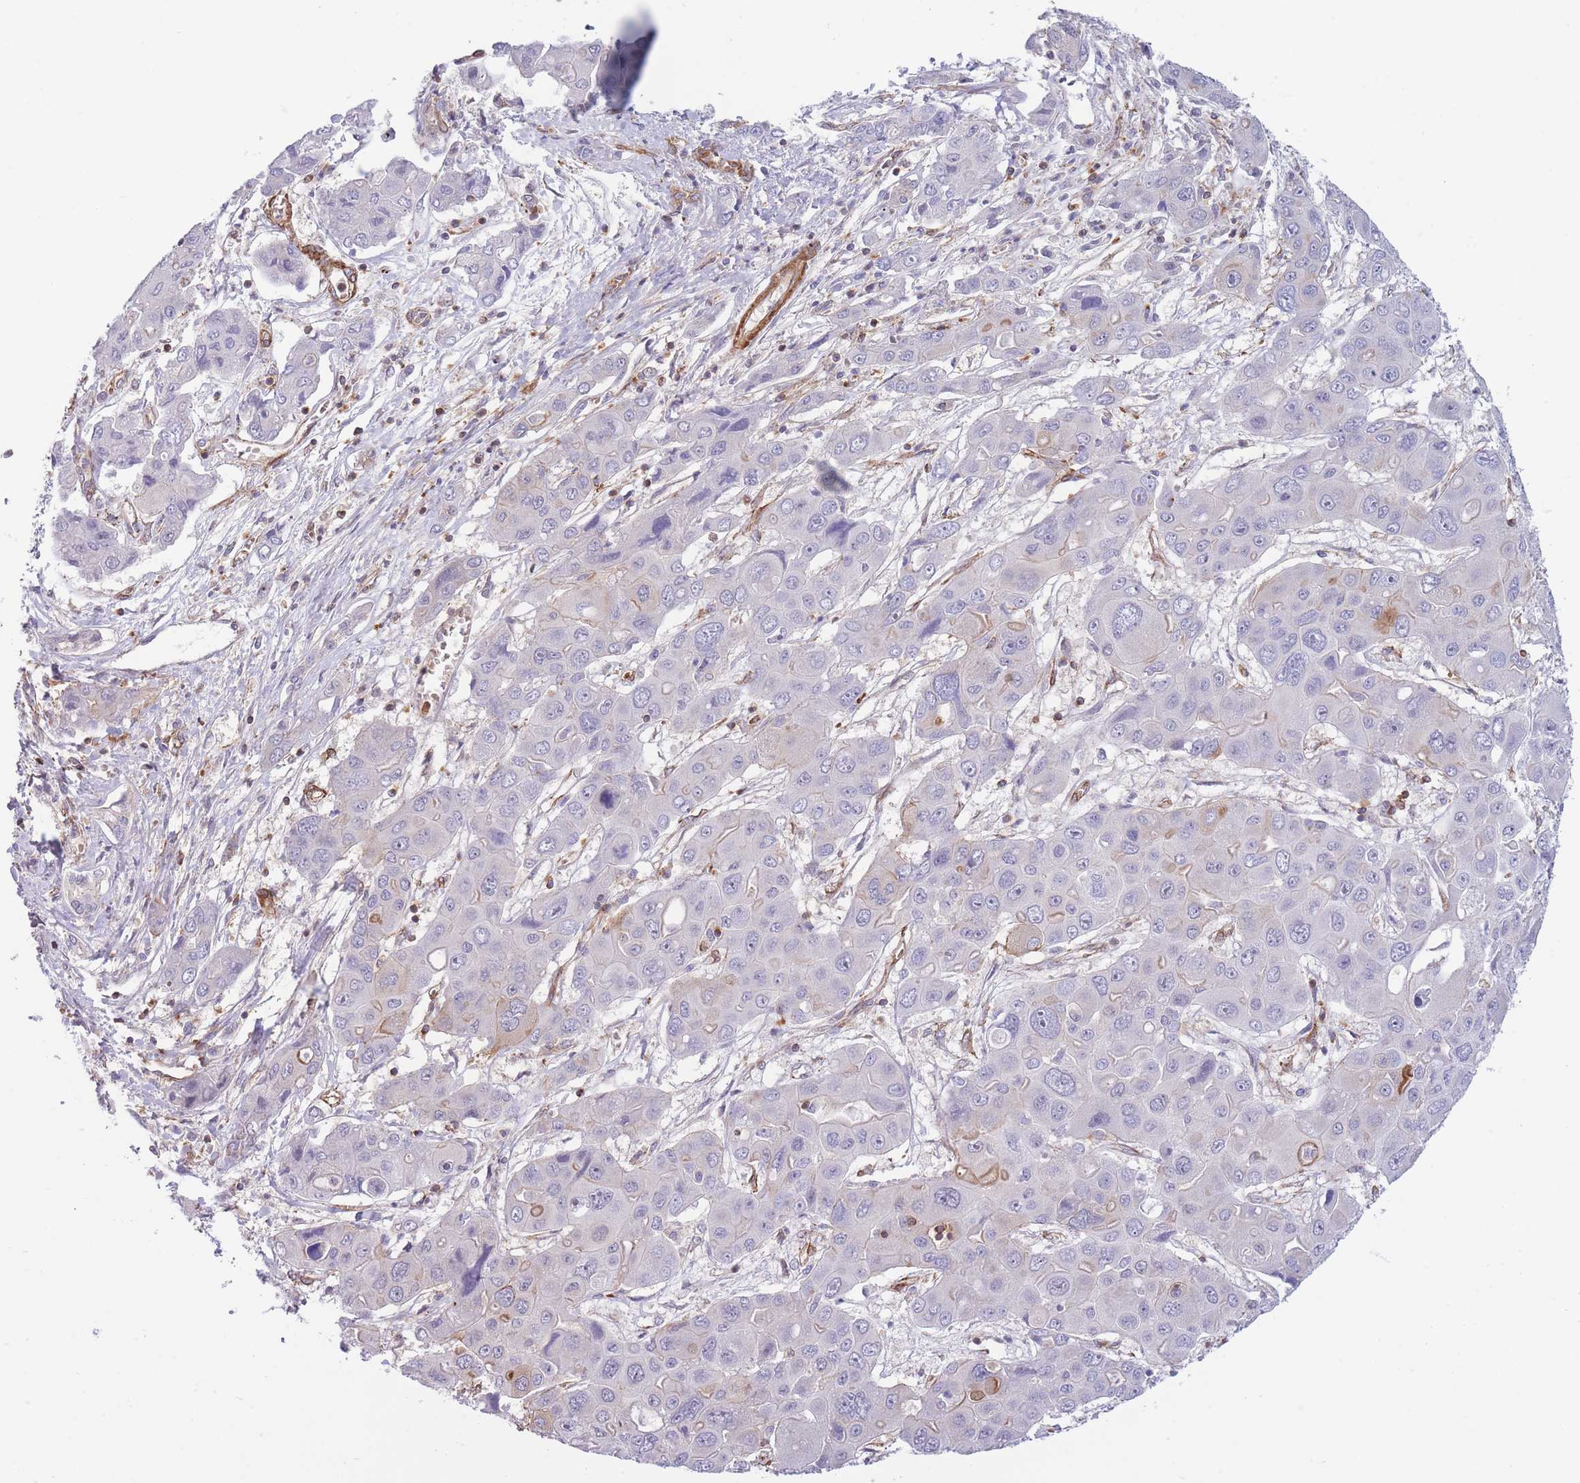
{"staining": {"intensity": "negative", "quantity": "none", "location": "none"}, "tissue": "liver cancer", "cell_type": "Tumor cells", "image_type": "cancer", "snomed": [{"axis": "morphology", "description": "Cholangiocarcinoma"}, {"axis": "topography", "description": "Liver"}], "caption": "Cholangiocarcinoma (liver) stained for a protein using immunohistochemistry displays no expression tumor cells.", "gene": "CDC25B", "patient": {"sex": "male", "age": 67}}